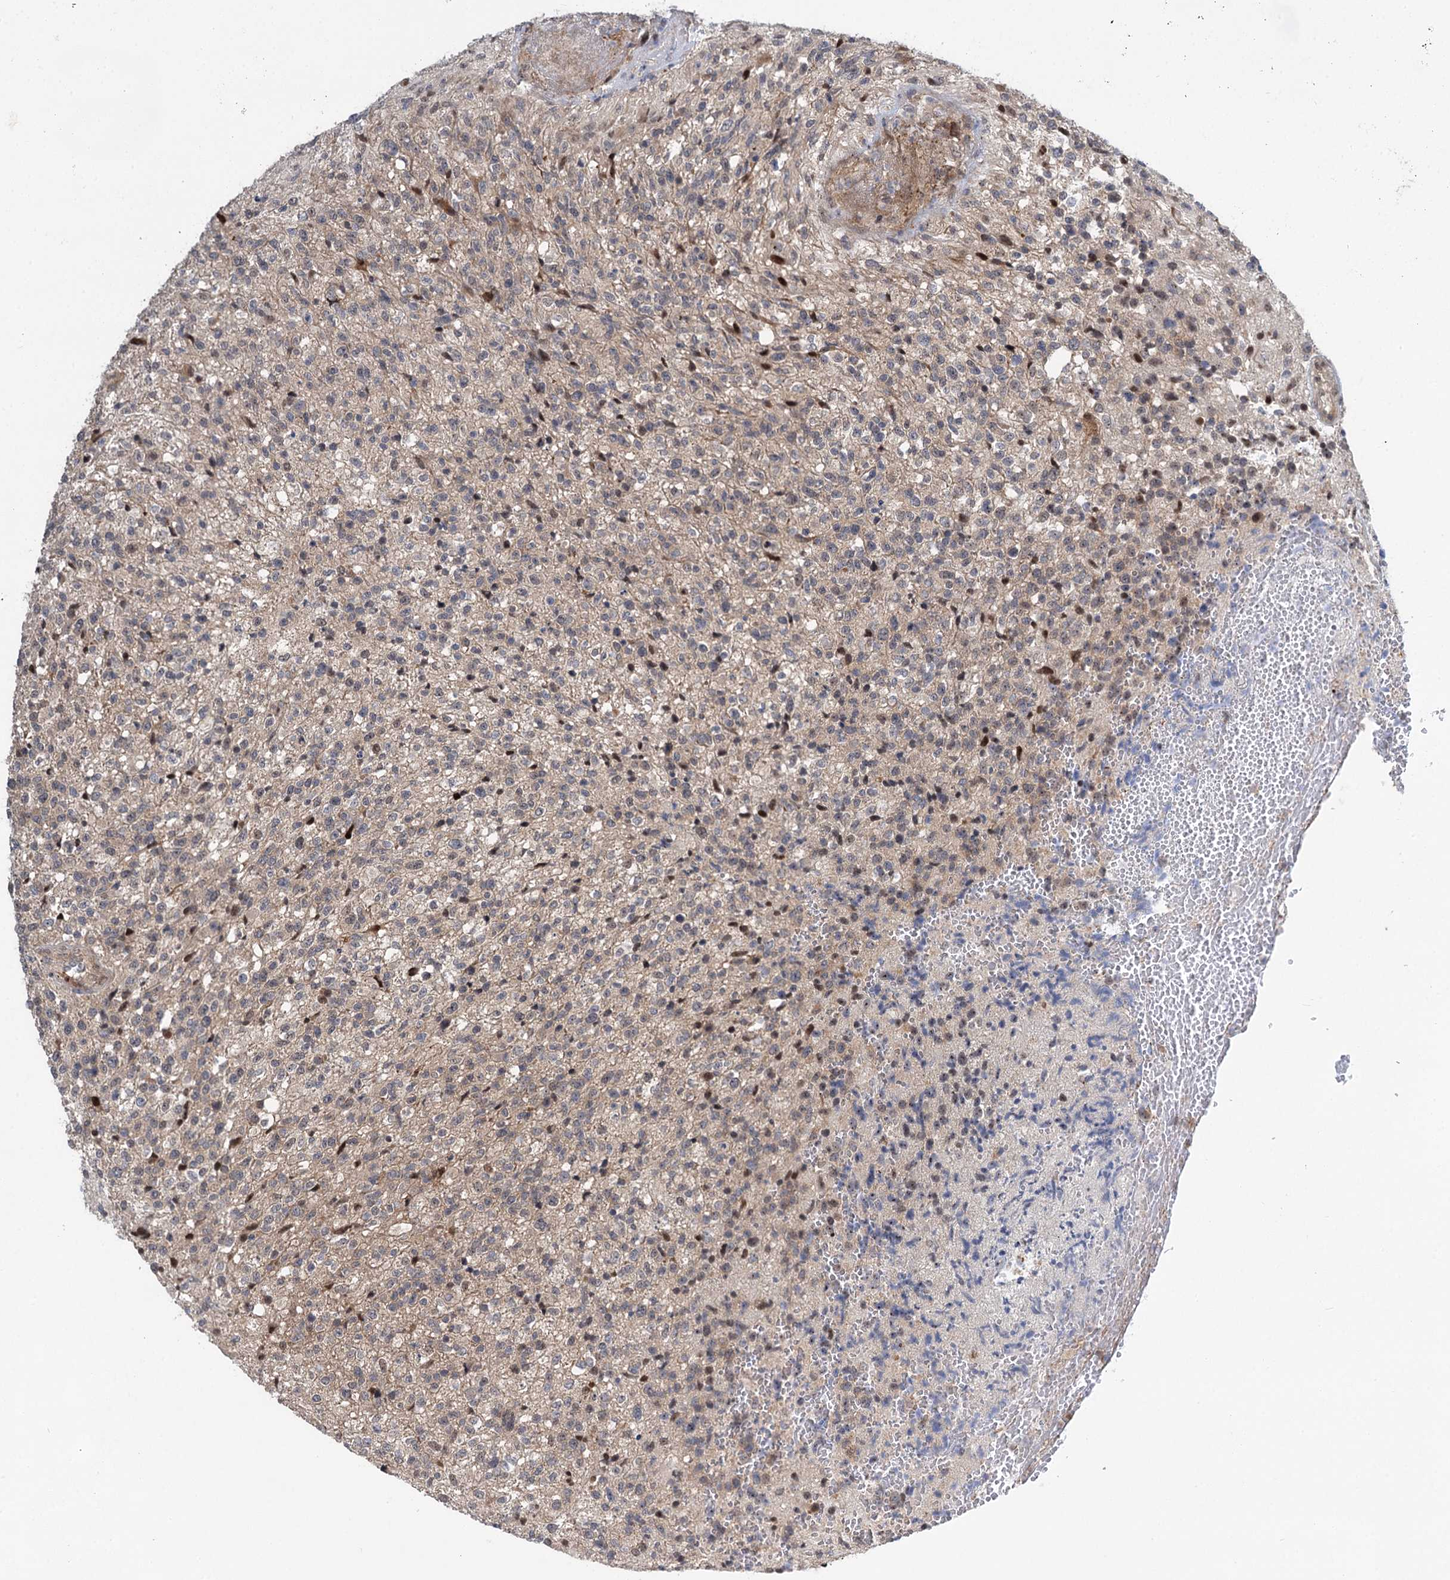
{"staining": {"intensity": "moderate", "quantity": "<25%", "location": "nuclear"}, "tissue": "glioma", "cell_type": "Tumor cells", "image_type": "cancer", "snomed": [{"axis": "morphology", "description": "Glioma, malignant, High grade"}, {"axis": "topography", "description": "Brain"}], "caption": "Immunohistochemistry of glioma exhibits low levels of moderate nuclear positivity in approximately <25% of tumor cells.", "gene": "GPBP1", "patient": {"sex": "male", "age": 56}}